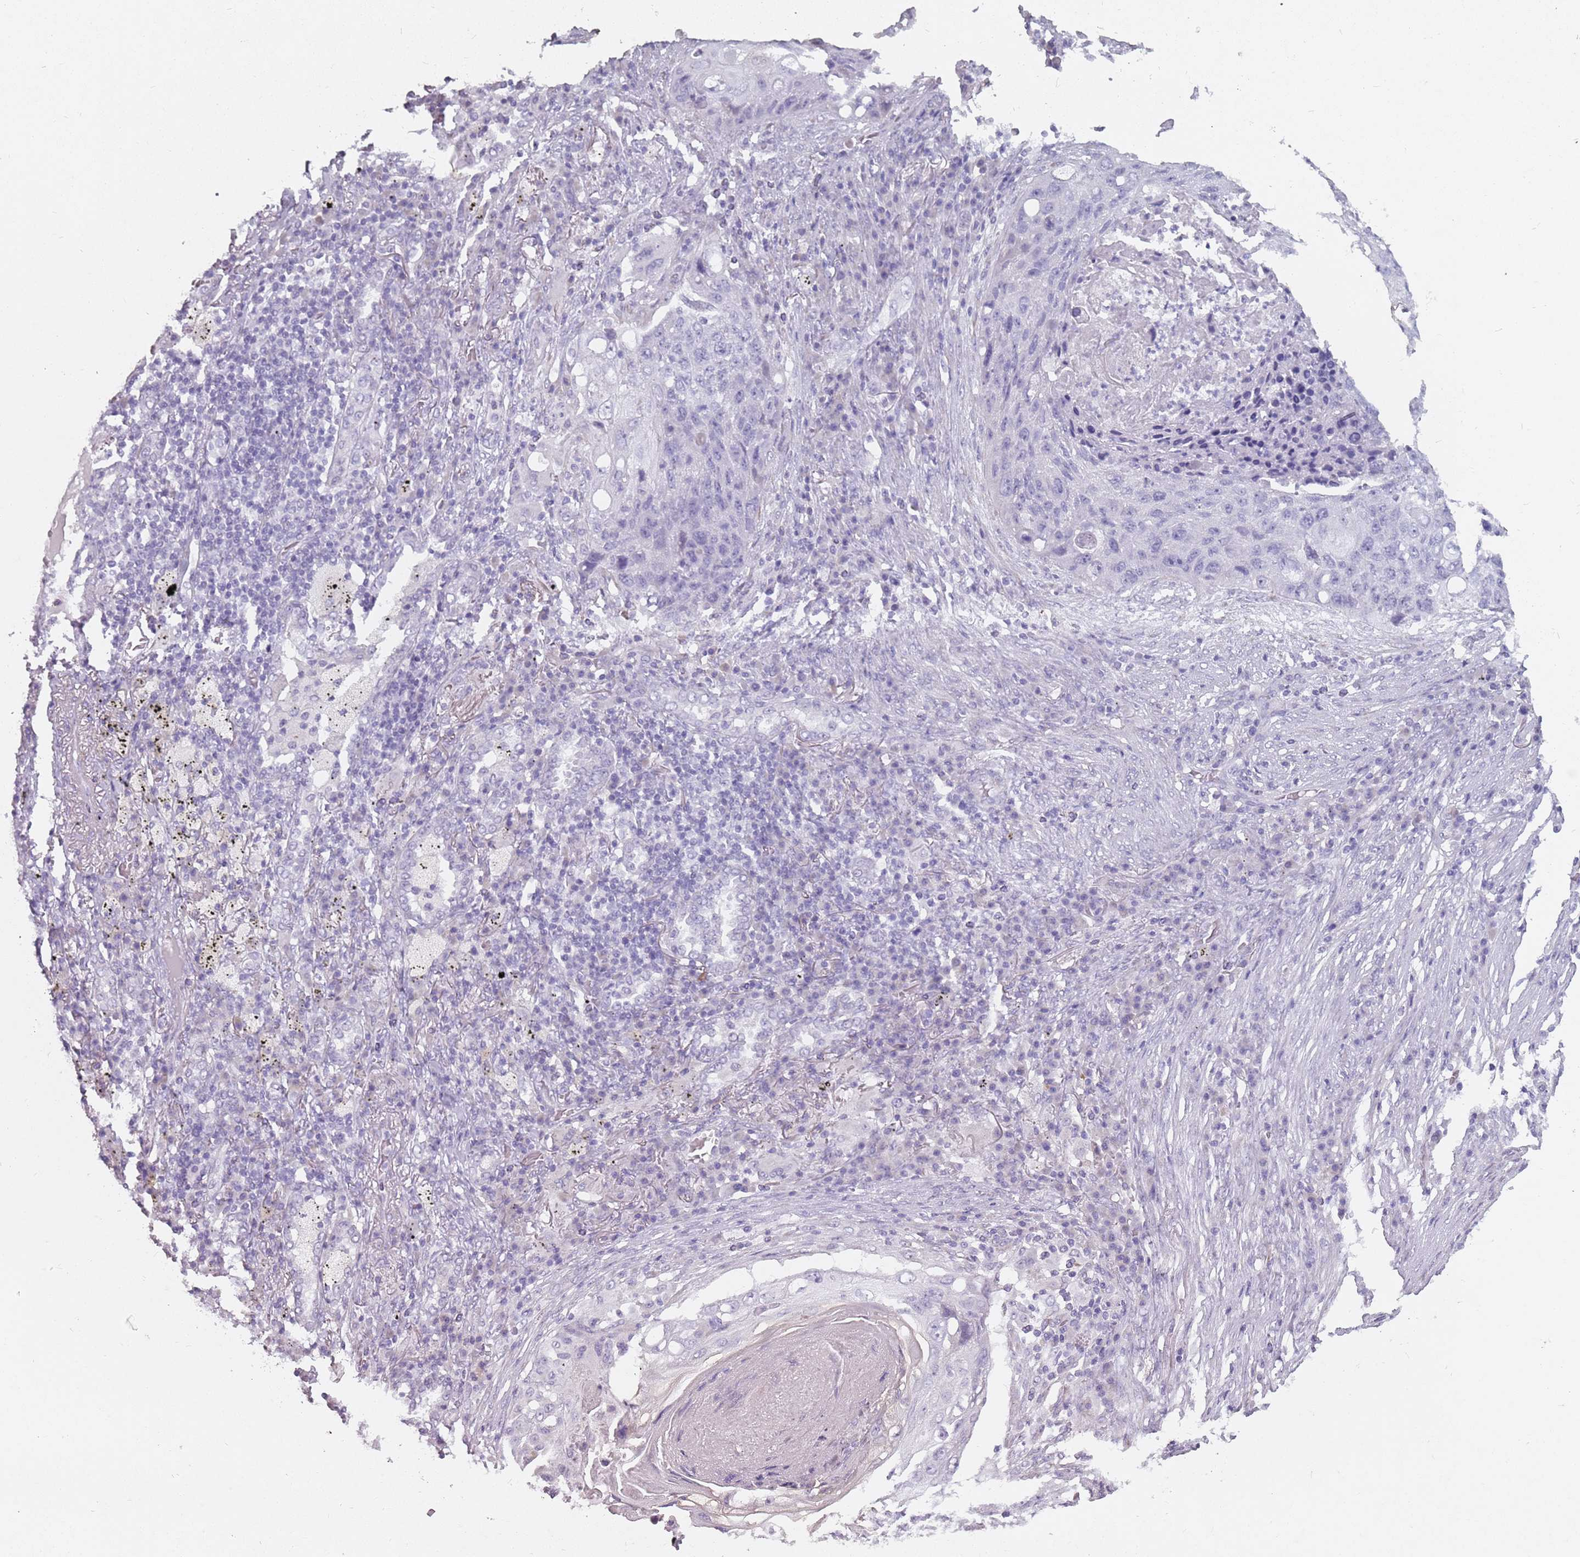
{"staining": {"intensity": "negative", "quantity": "none", "location": "none"}, "tissue": "lung cancer", "cell_type": "Tumor cells", "image_type": "cancer", "snomed": [{"axis": "morphology", "description": "Squamous cell carcinoma, NOS"}, {"axis": "topography", "description": "Lung"}], "caption": "Immunohistochemistry (IHC) of human lung squamous cell carcinoma displays no expression in tumor cells. The staining is performed using DAB brown chromogen with nuclei counter-stained in using hematoxylin.", "gene": "DDX4", "patient": {"sex": "female", "age": 63}}